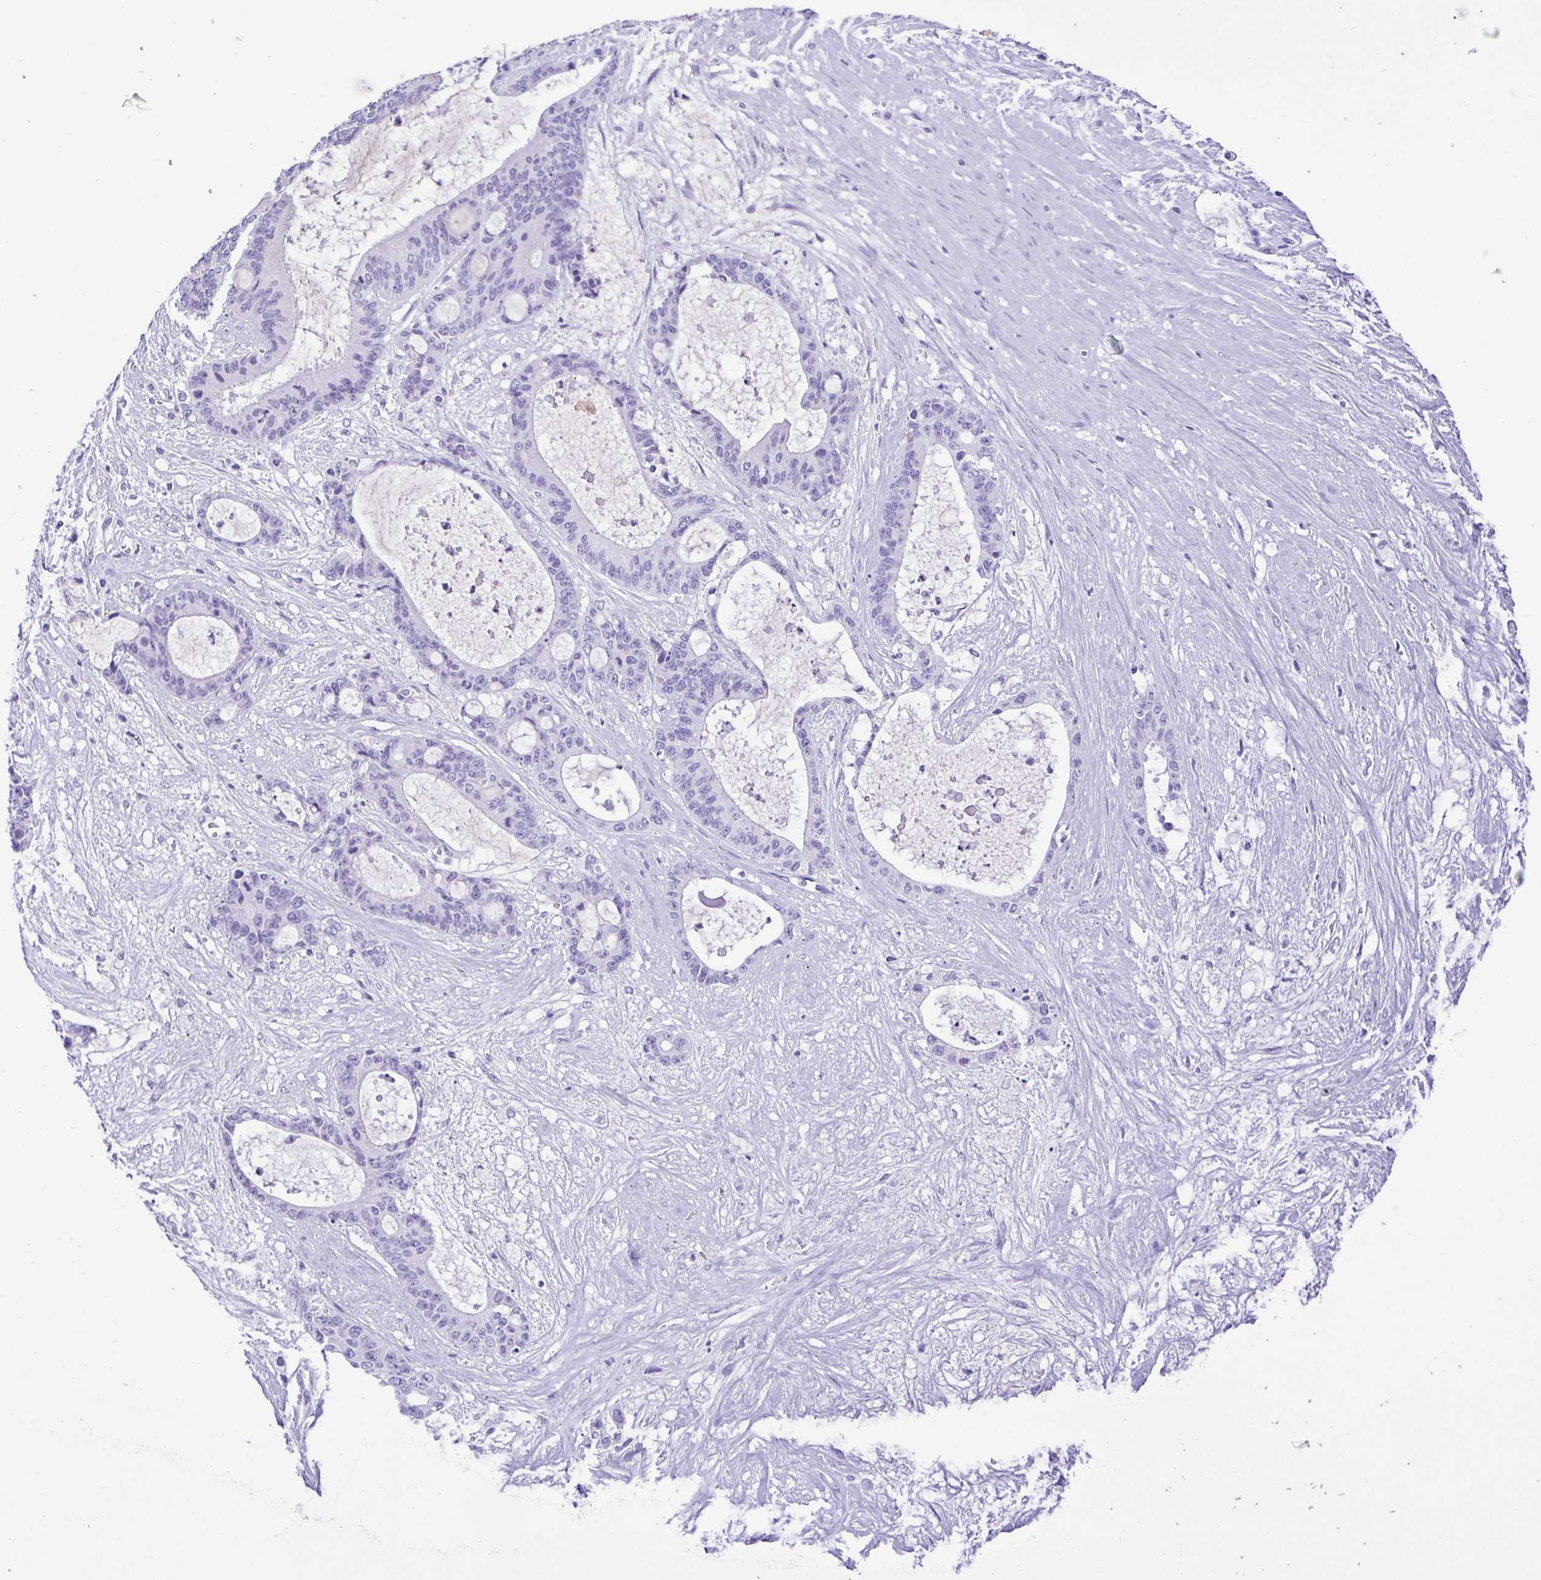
{"staining": {"intensity": "negative", "quantity": "none", "location": "none"}, "tissue": "liver cancer", "cell_type": "Tumor cells", "image_type": "cancer", "snomed": [{"axis": "morphology", "description": "Normal tissue, NOS"}, {"axis": "morphology", "description": "Cholangiocarcinoma"}, {"axis": "topography", "description": "Liver"}, {"axis": "topography", "description": "Peripheral nerve tissue"}], "caption": "Liver cancer was stained to show a protein in brown. There is no significant positivity in tumor cells.", "gene": "OVGP1", "patient": {"sex": "female", "age": 73}}